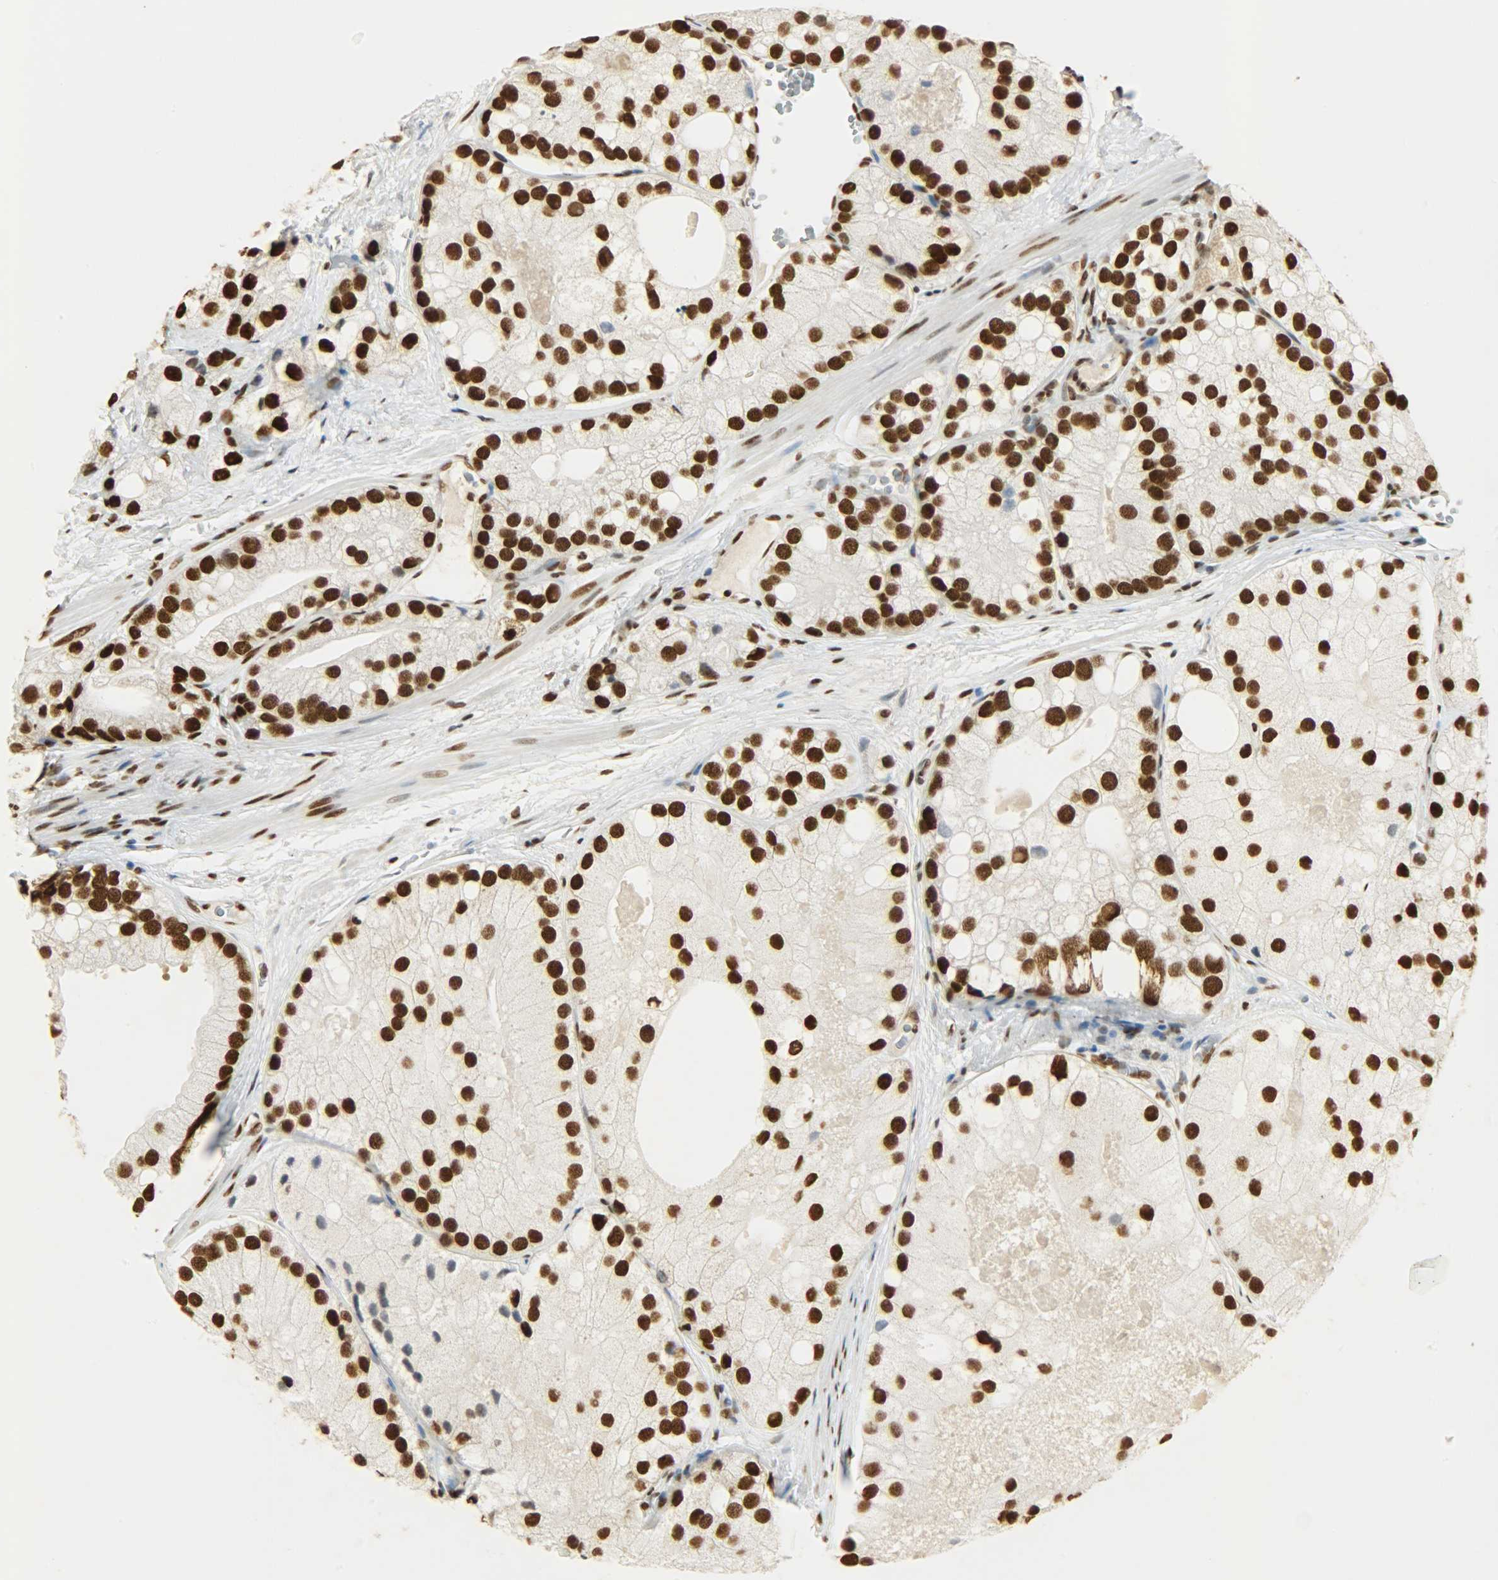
{"staining": {"intensity": "strong", "quantity": ">75%", "location": "nuclear"}, "tissue": "prostate cancer", "cell_type": "Tumor cells", "image_type": "cancer", "snomed": [{"axis": "morphology", "description": "Adenocarcinoma, Low grade"}, {"axis": "topography", "description": "Prostate"}], "caption": "A brown stain shows strong nuclear staining of a protein in human prostate cancer (low-grade adenocarcinoma) tumor cells.", "gene": "KHDRBS1", "patient": {"sex": "male", "age": 69}}